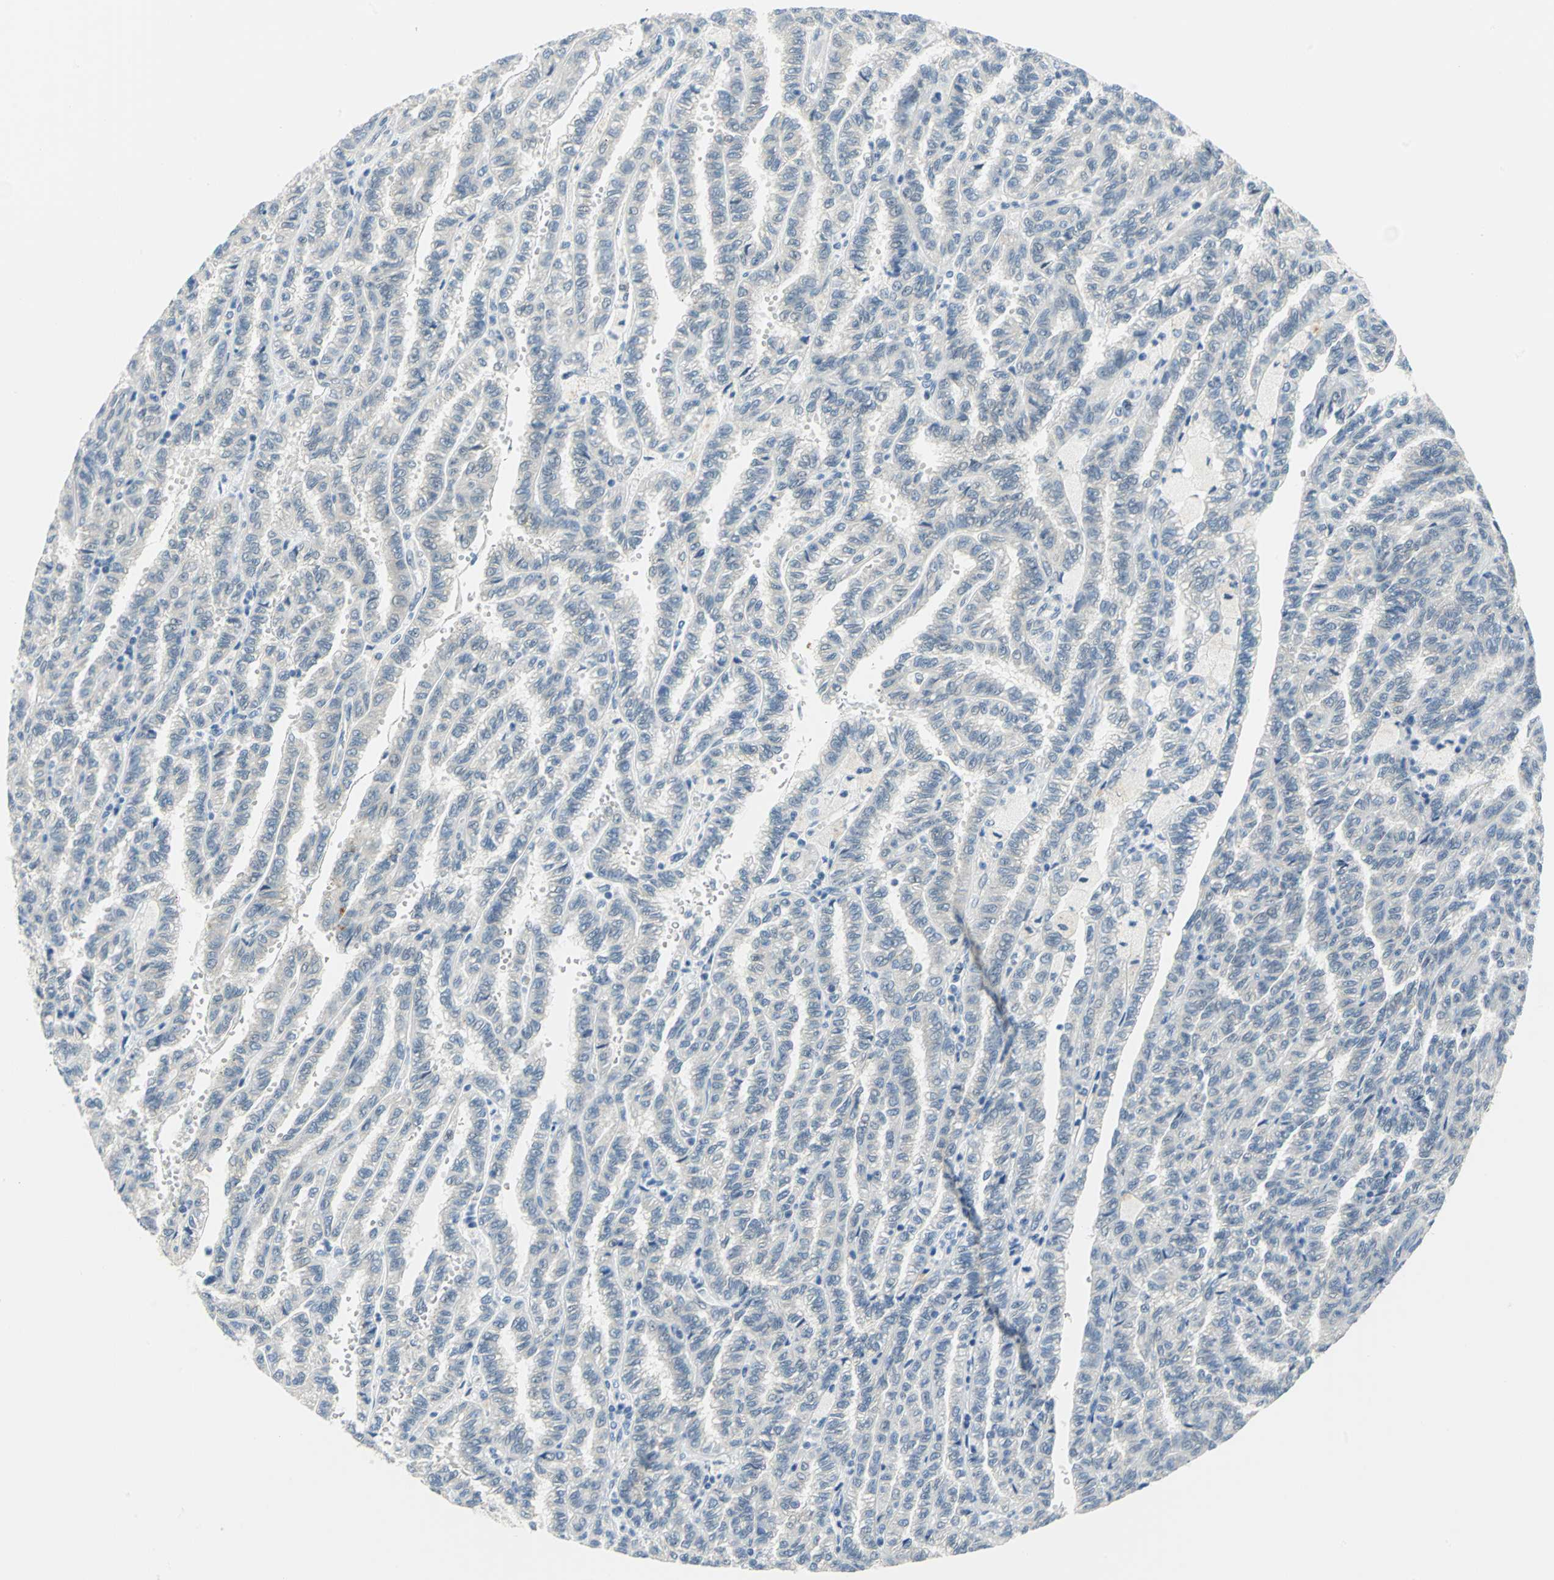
{"staining": {"intensity": "negative", "quantity": "none", "location": "none"}, "tissue": "renal cancer", "cell_type": "Tumor cells", "image_type": "cancer", "snomed": [{"axis": "morphology", "description": "Inflammation, NOS"}, {"axis": "morphology", "description": "Adenocarcinoma, NOS"}, {"axis": "topography", "description": "Kidney"}], "caption": "Immunohistochemistry of human renal adenocarcinoma displays no positivity in tumor cells. (DAB (3,3'-diaminobenzidine) IHC with hematoxylin counter stain).", "gene": "PIN1", "patient": {"sex": "male", "age": 68}}